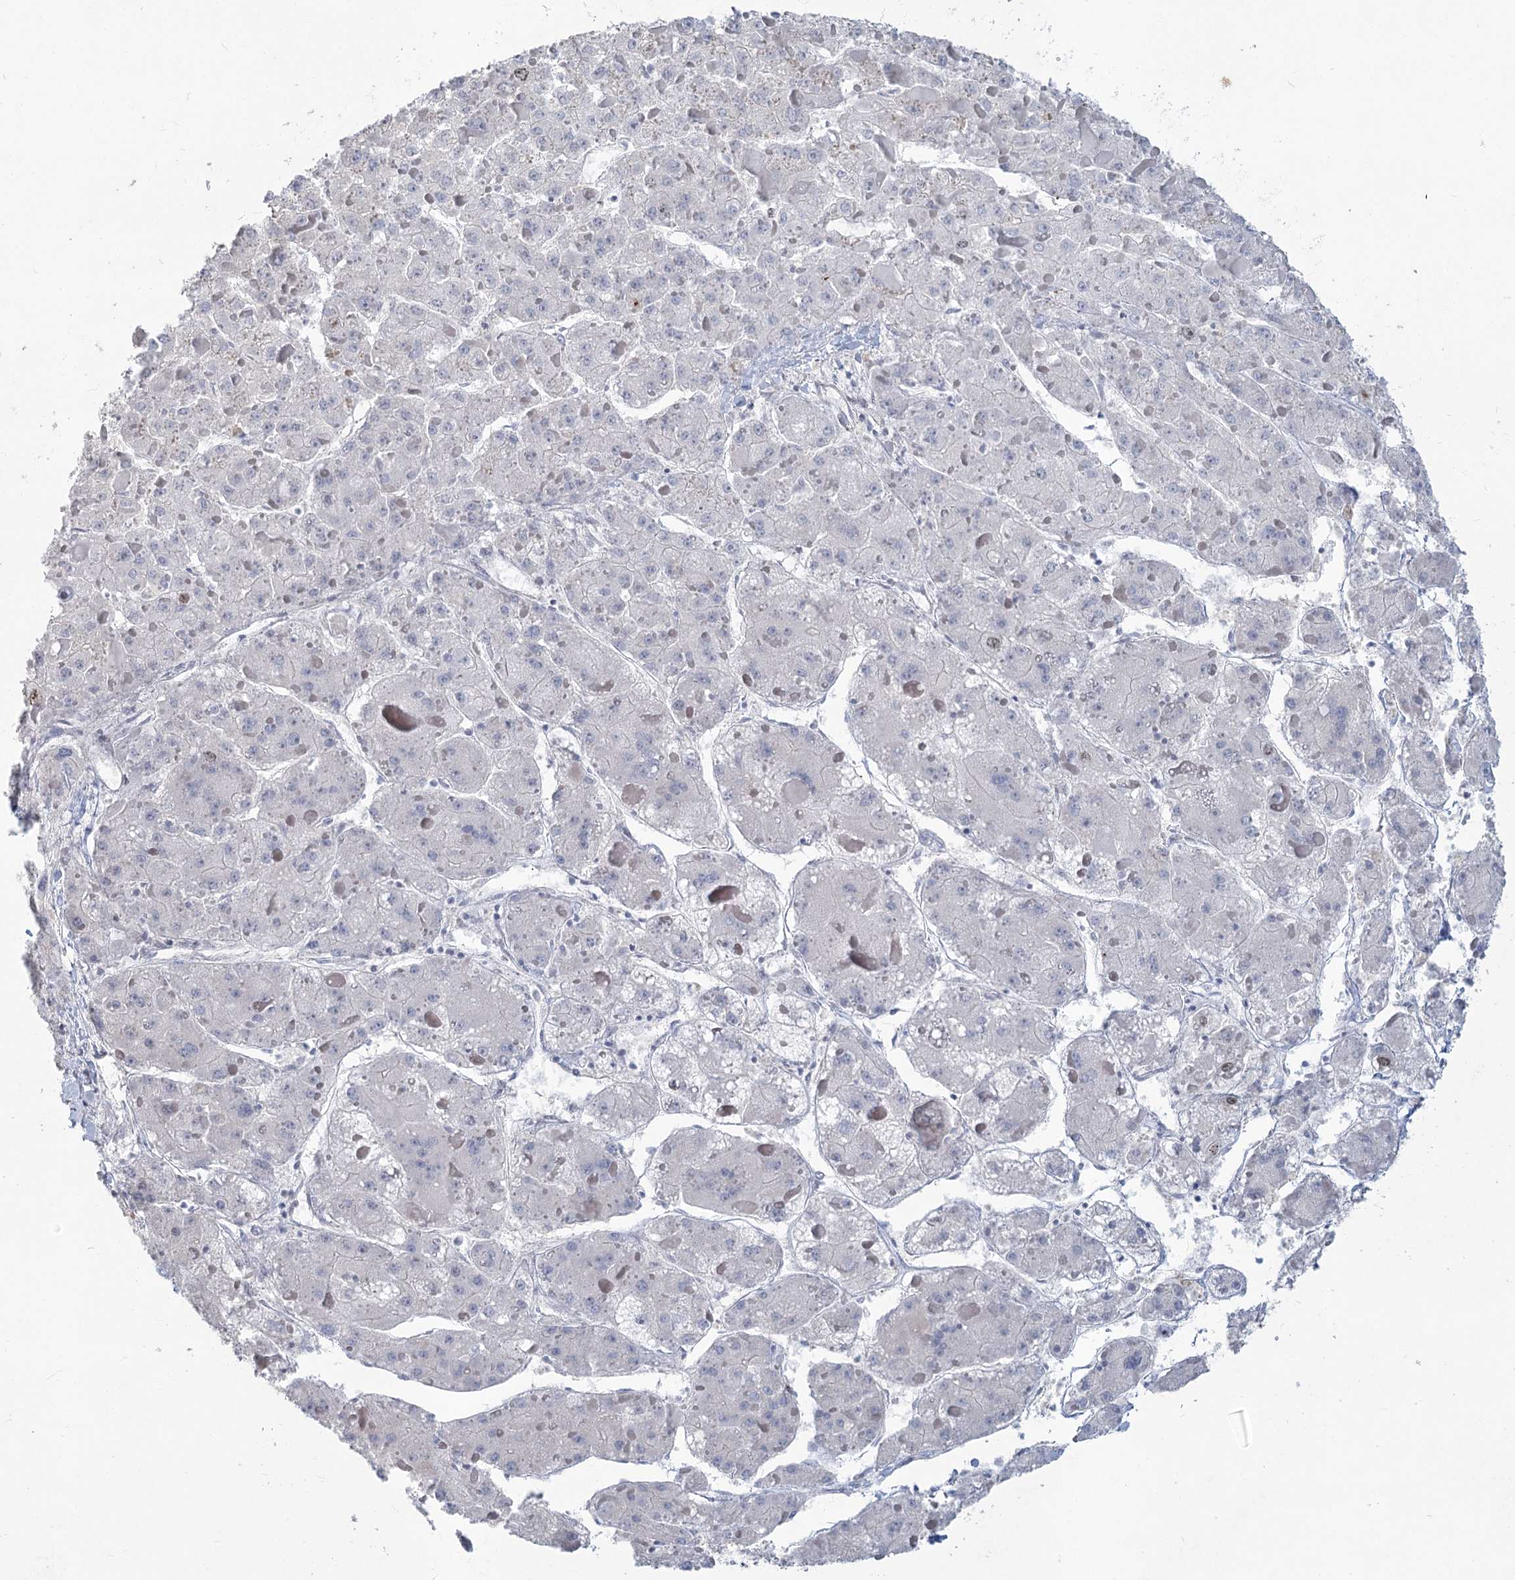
{"staining": {"intensity": "negative", "quantity": "none", "location": "none"}, "tissue": "liver cancer", "cell_type": "Tumor cells", "image_type": "cancer", "snomed": [{"axis": "morphology", "description": "Carcinoma, Hepatocellular, NOS"}, {"axis": "topography", "description": "Liver"}], "caption": "Tumor cells show no significant positivity in hepatocellular carcinoma (liver). (Brightfield microscopy of DAB (3,3'-diaminobenzidine) immunohistochemistry at high magnification).", "gene": "ABITRAM", "patient": {"sex": "female", "age": 73}}